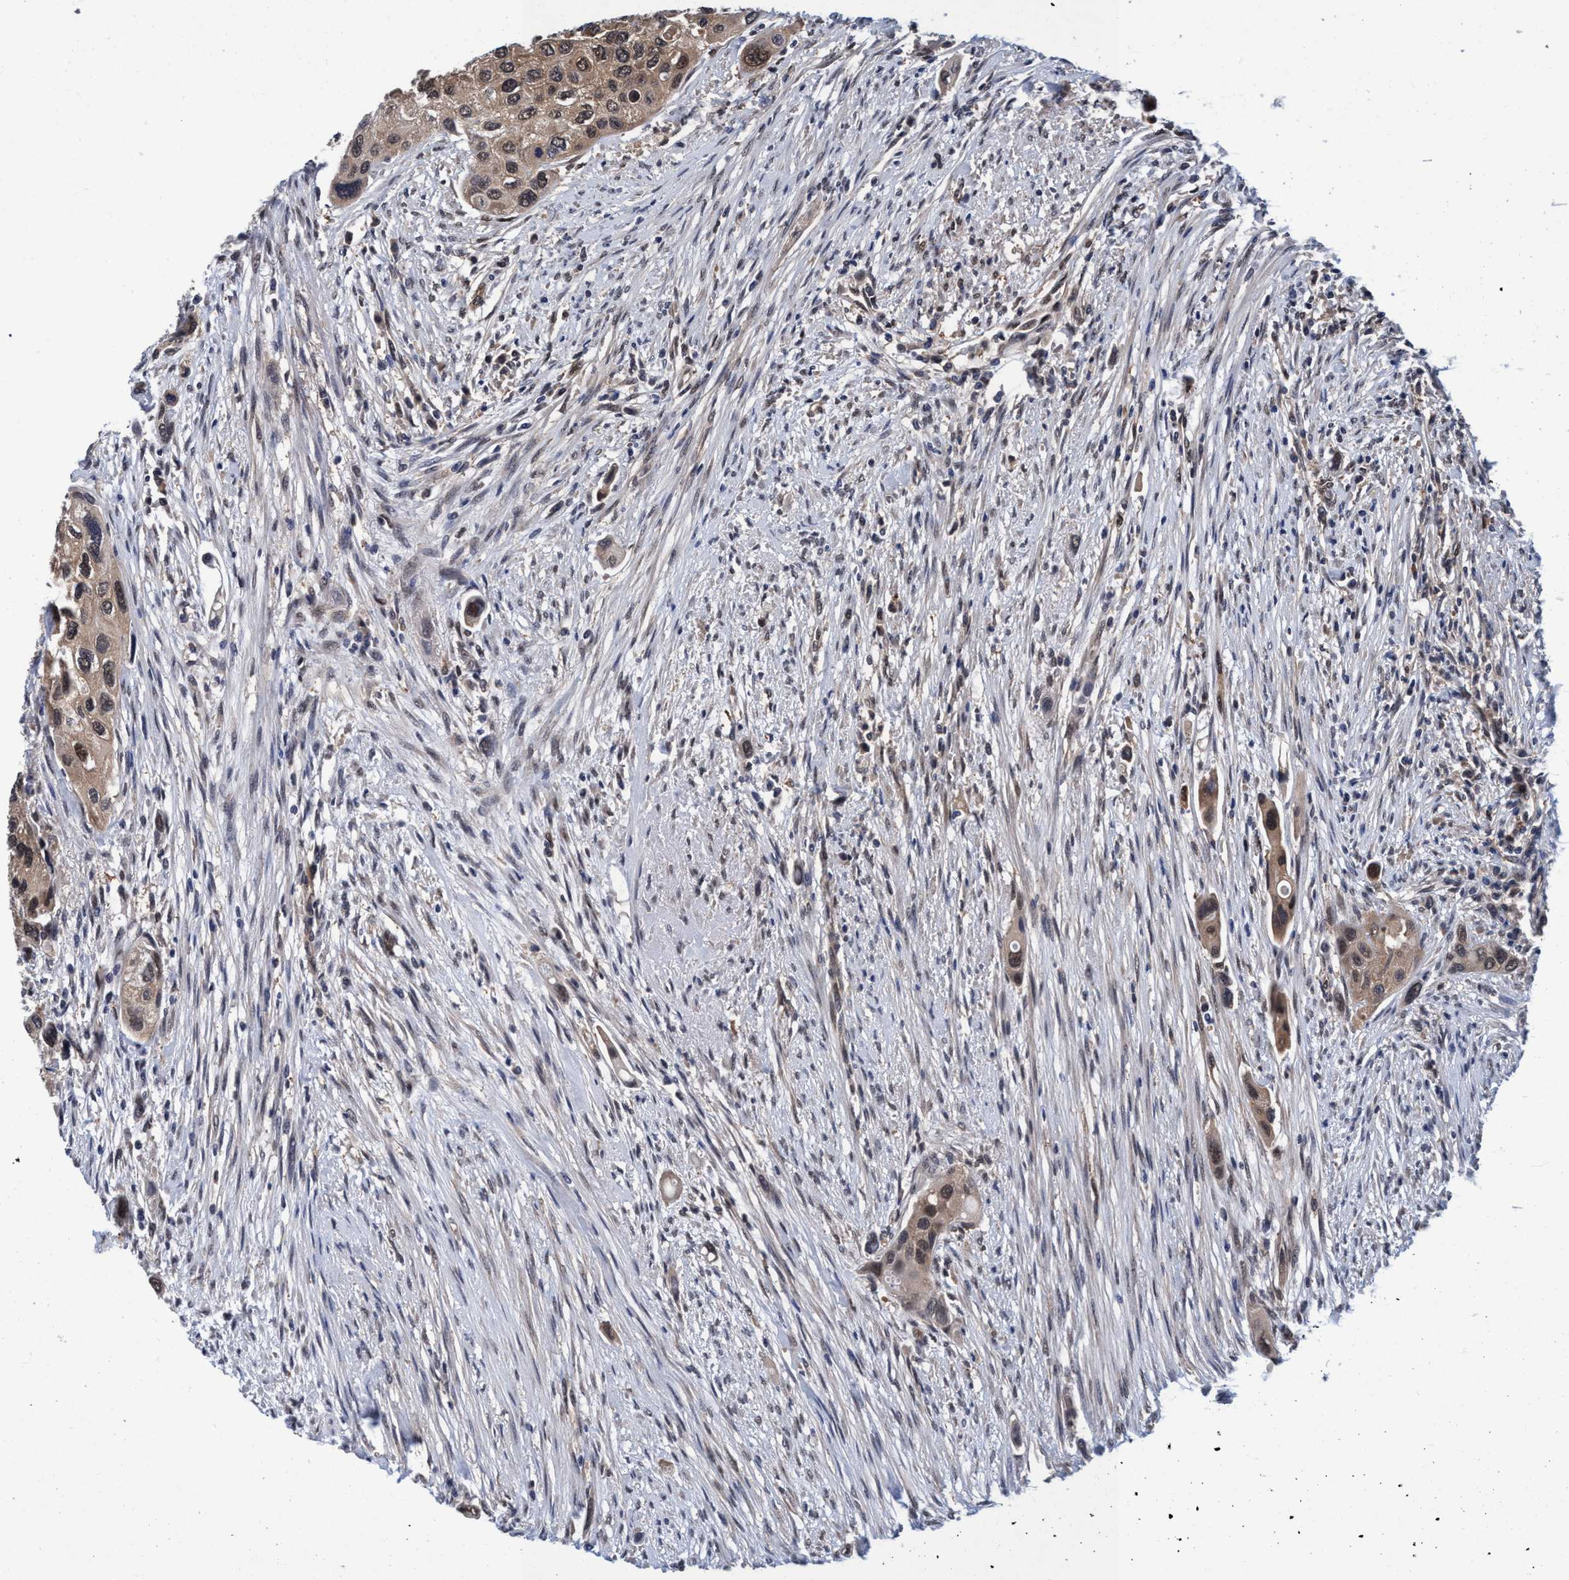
{"staining": {"intensity": "weak", "quantity": ">75%", "location": "cytoplasmic/membranous,nuclear"}, "tissue": "urothelial cancer", "cell_type": "Tumor cells", "image_type": "cancer", "snomed": [{"axis": "morphology", "description": "Urothelial carcinoma, High grade"}, {"axis": "topography", "description": "Urinary bladder"}], "caption": "A photomicrograph of urothelial carcinoma (high-grade) stained for a protein displays weak cytoplasmic/membranous and nuclear brown staining in tumor cells. (Stains: DAB in brown, nuclei in blue, Microscopy: brightfield microscopy at high magnification).", "gene": "PSMD12", "patient": {"sex": "female", "age": 56}}